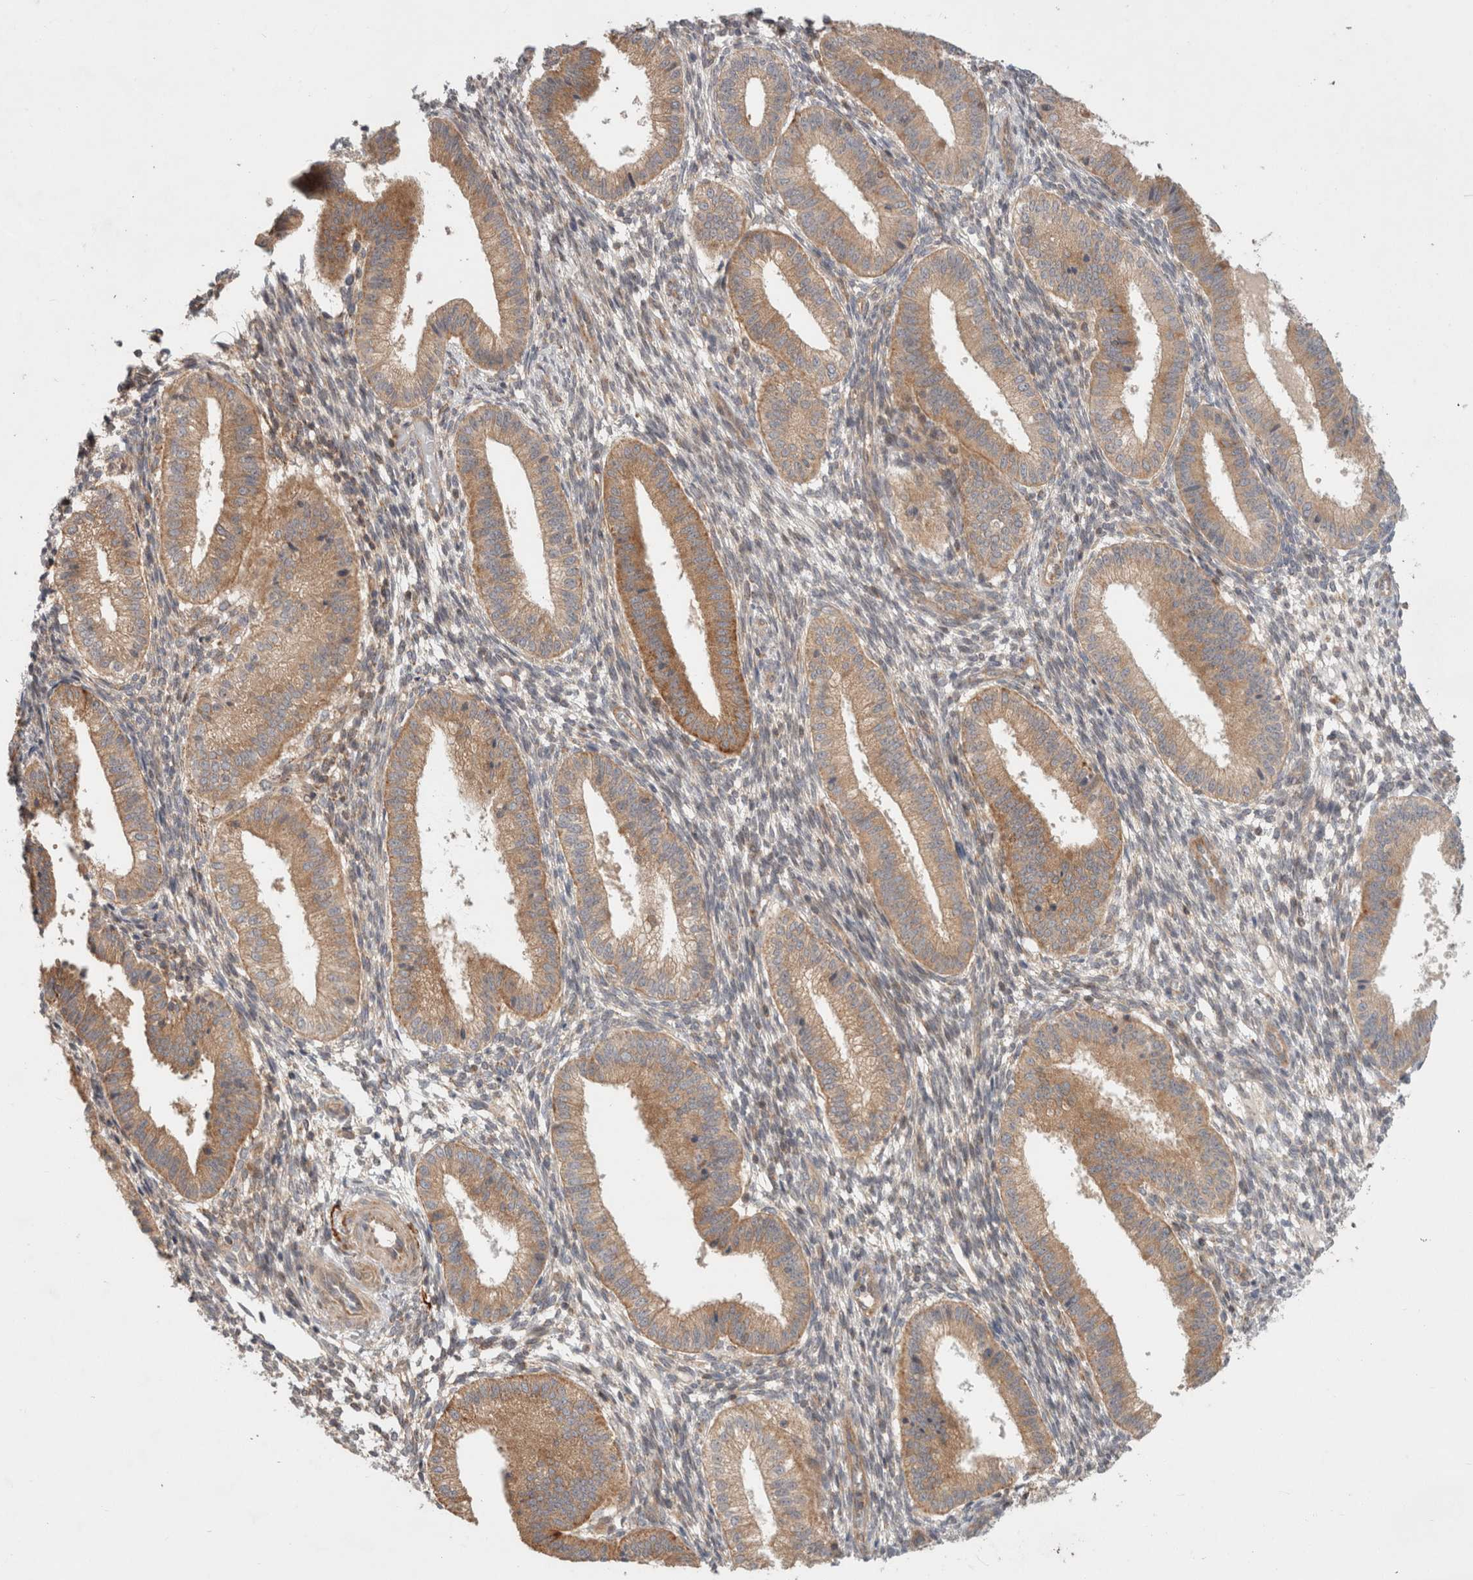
{"staining": {"intensity": "weak", "quantity": "<25%", "location": "cytoplasmic/membranous"}, "tissue": "endometrium", "cell_type": "Cells in endometrial stroma", "image_type": "normal", "snomed": [{"axis": "morphology", "description": "Normal tissue, NOS"}, {"axis": "topography", "description": "Endometrium"}], "caption": "Unremarkable endometrium was stained to show a protein in brown. There is no significant expression in cells in endometrial stroma. Nuclei are stained in blue.", "gene": "HROB", "patient": {"sex": "female", "age": 39}}